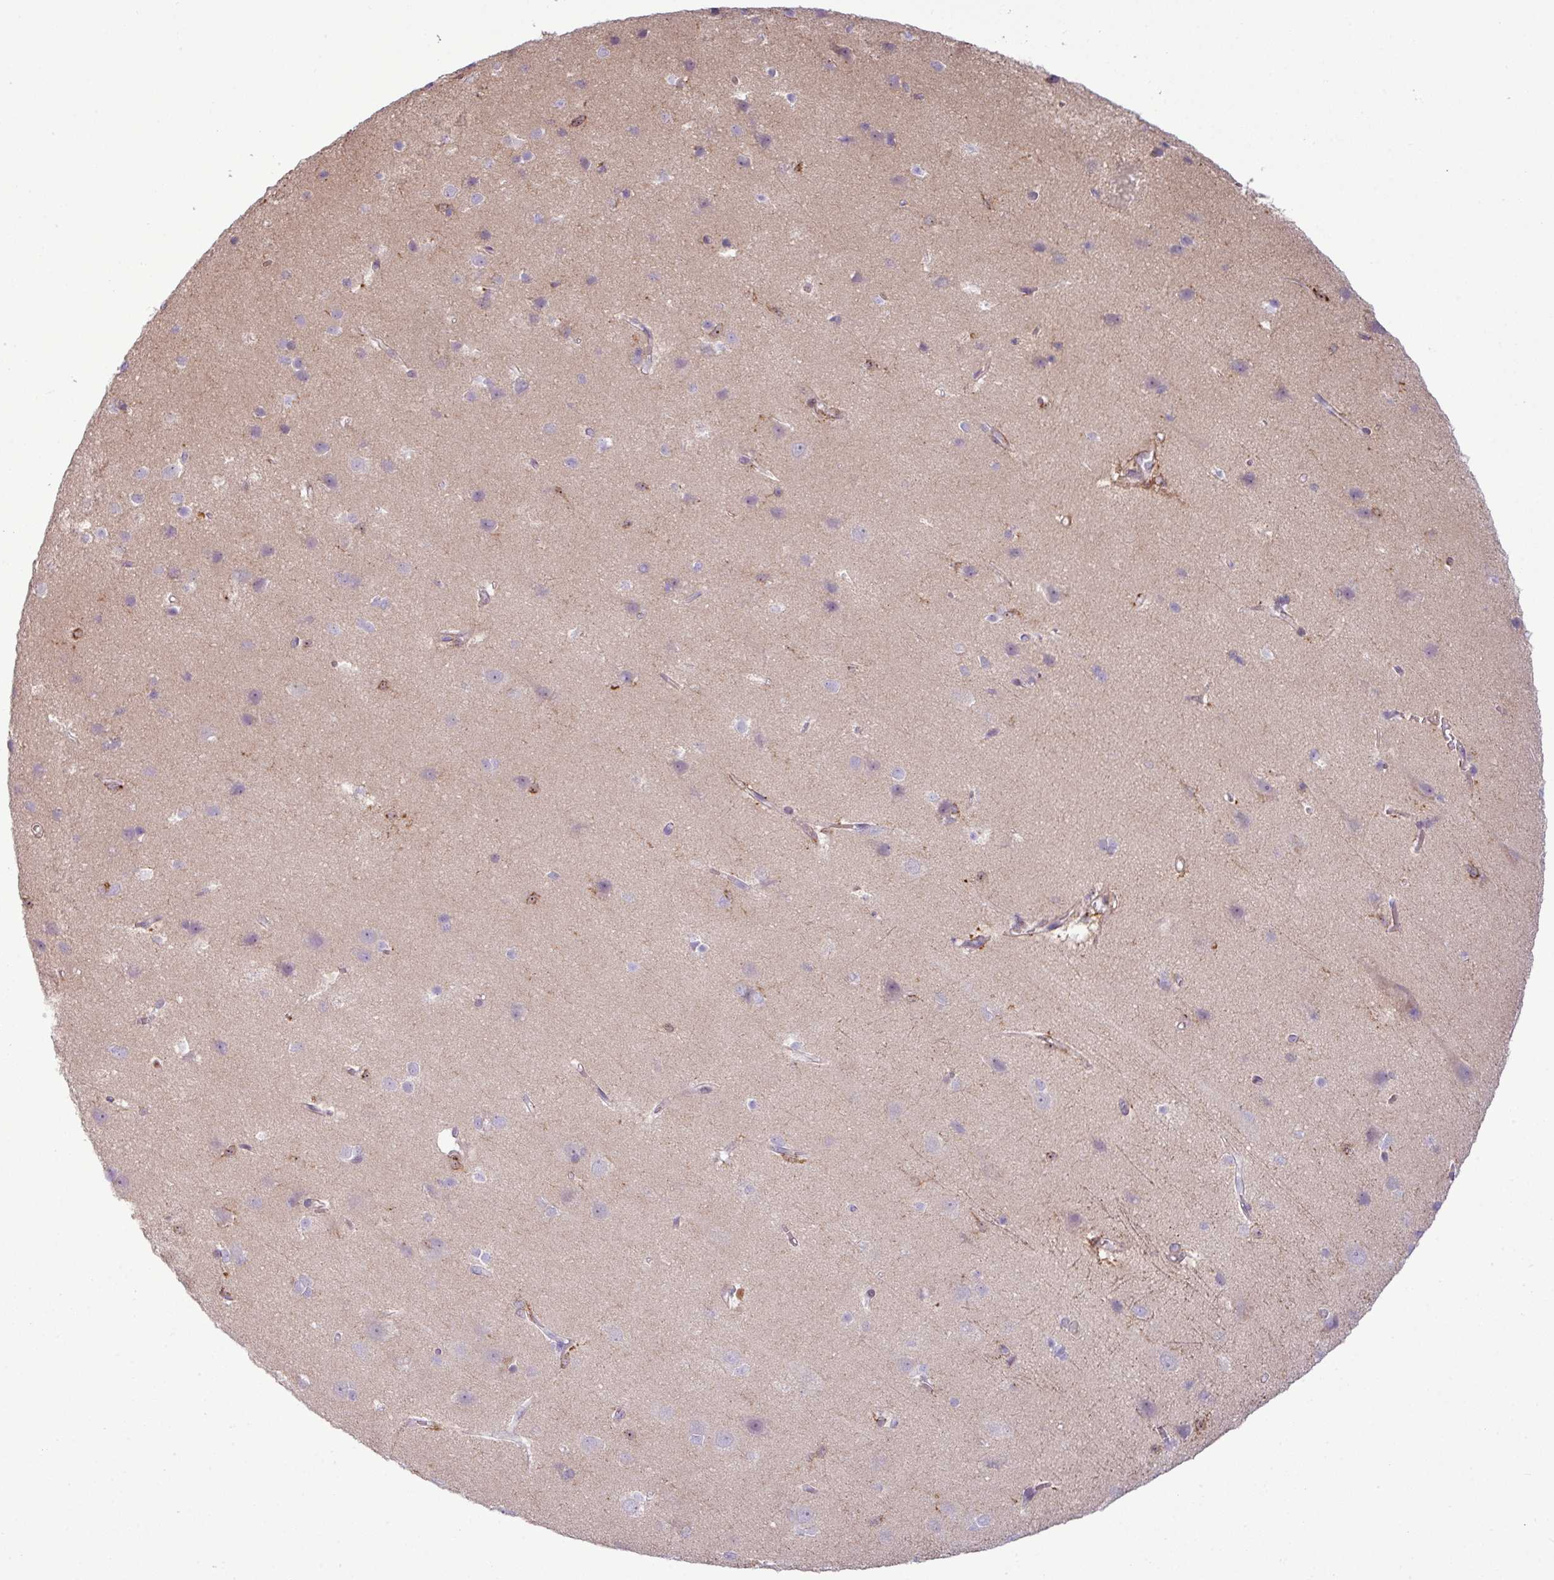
{"staining": {"intensity": "moderate", "quantity": "25%-75%", "location": "cytoplasmic/membranous"}, "tissue": "cerebral cortex", "cell_type": "Endothelial cells", "image_type": "normal", "snomed": [{"axis": "morphology", "description": "Normal tissue, NOS"}, {"axis": "topography", "description": "Cerebral cortex"}], "caption": "A photomicrograph of cerebral cortex stained for a protein displays moderate cytoplasmic/membranous brown staining in endothelial cells.", "gene": "COL8A1", "patient": {"sex": "male", "age": 37}}